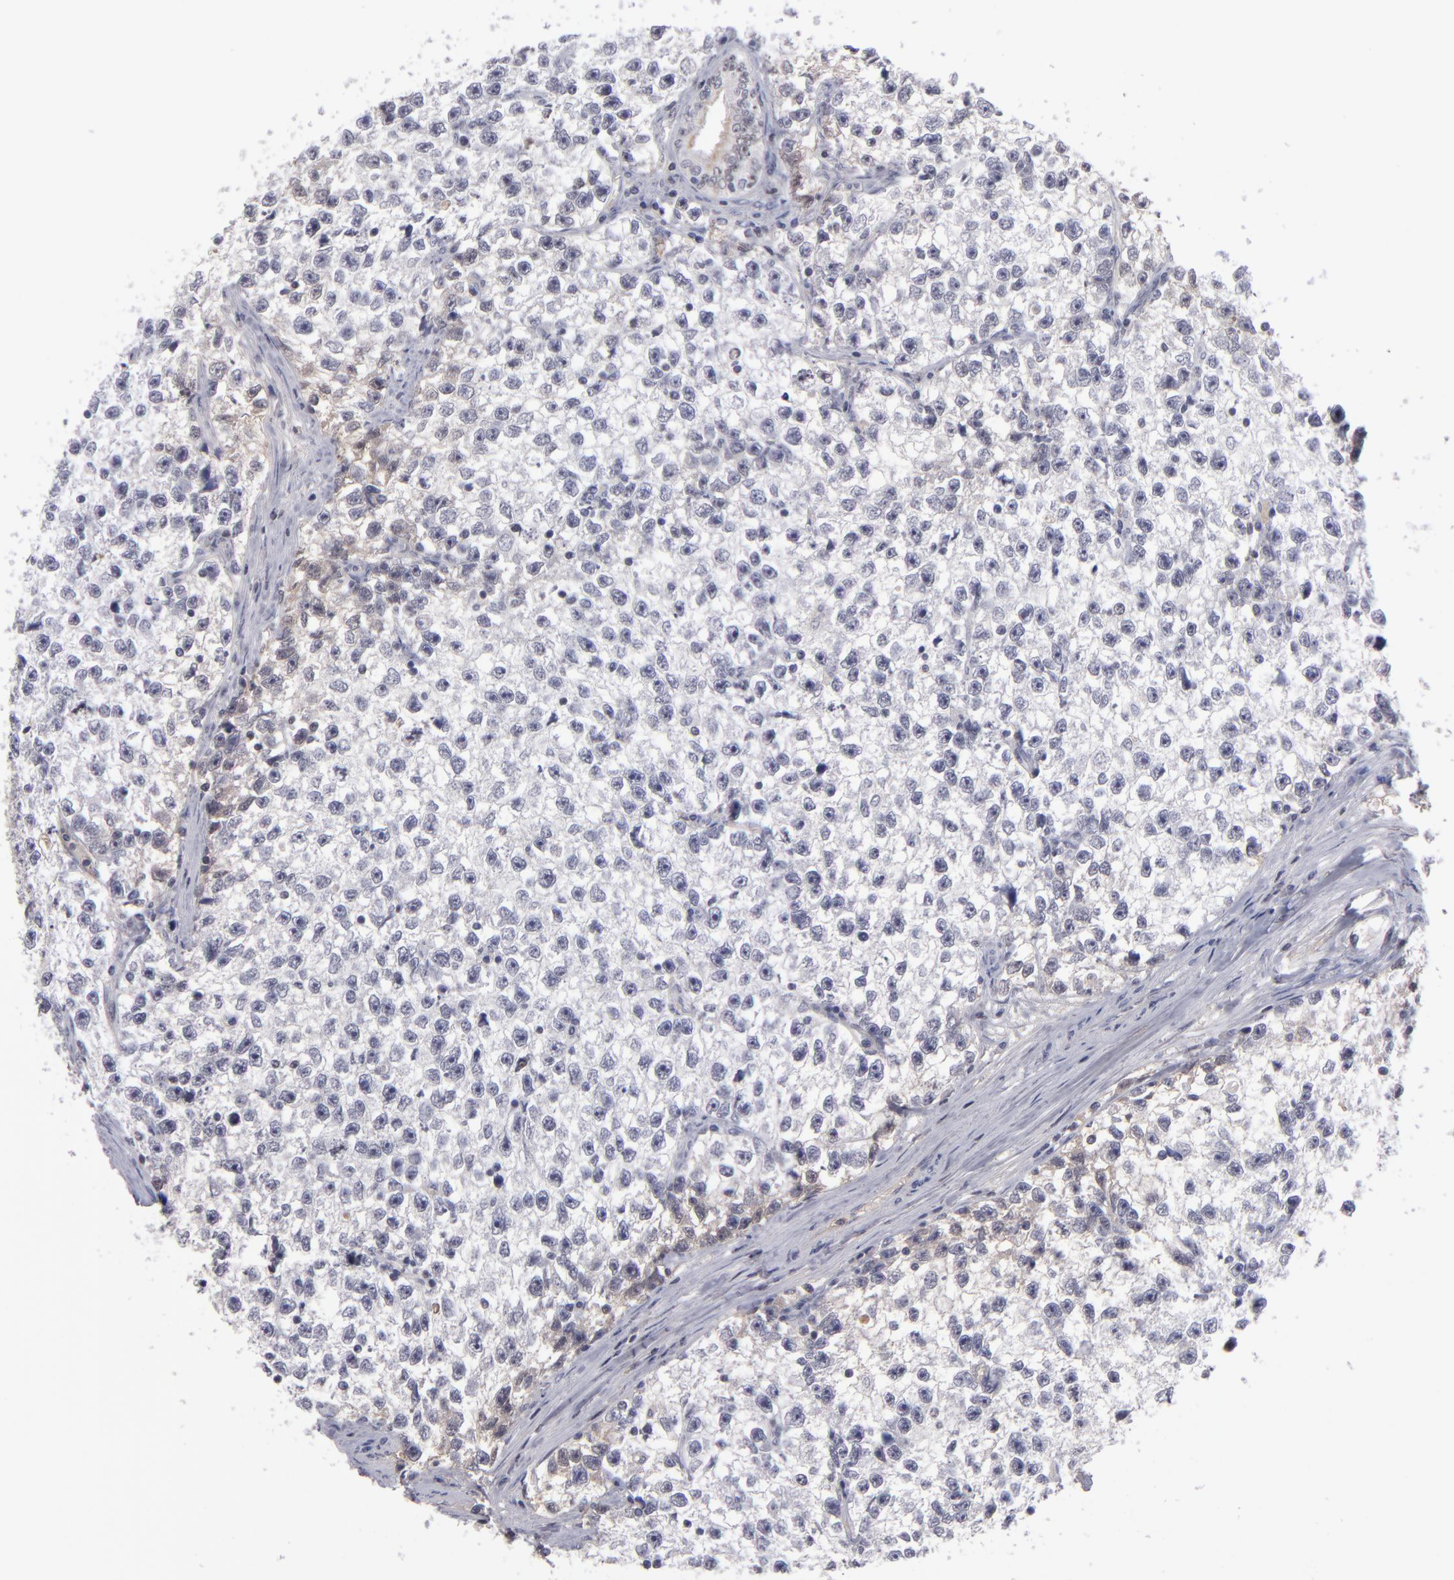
{"staining": {"intensity": "negative", "quantity": "none", "location": "none"}, "tissue": "testis cancer", "cell_type": "Tumor cells", "image_type": "cancer", "snomed": [{"axis": "morphology", "description": "Seminoma, NOS"}, {"axis": "morphology", "description": "Carcinoma, Embryonal, NOS"}, {"axis": "topography", "description": "Testis"}], "caption": "Tumor cells are negative for brown protein staining in testis seminoma.", "gene": "ITIH4", "patient": {"sex": "male", "age": 30}}